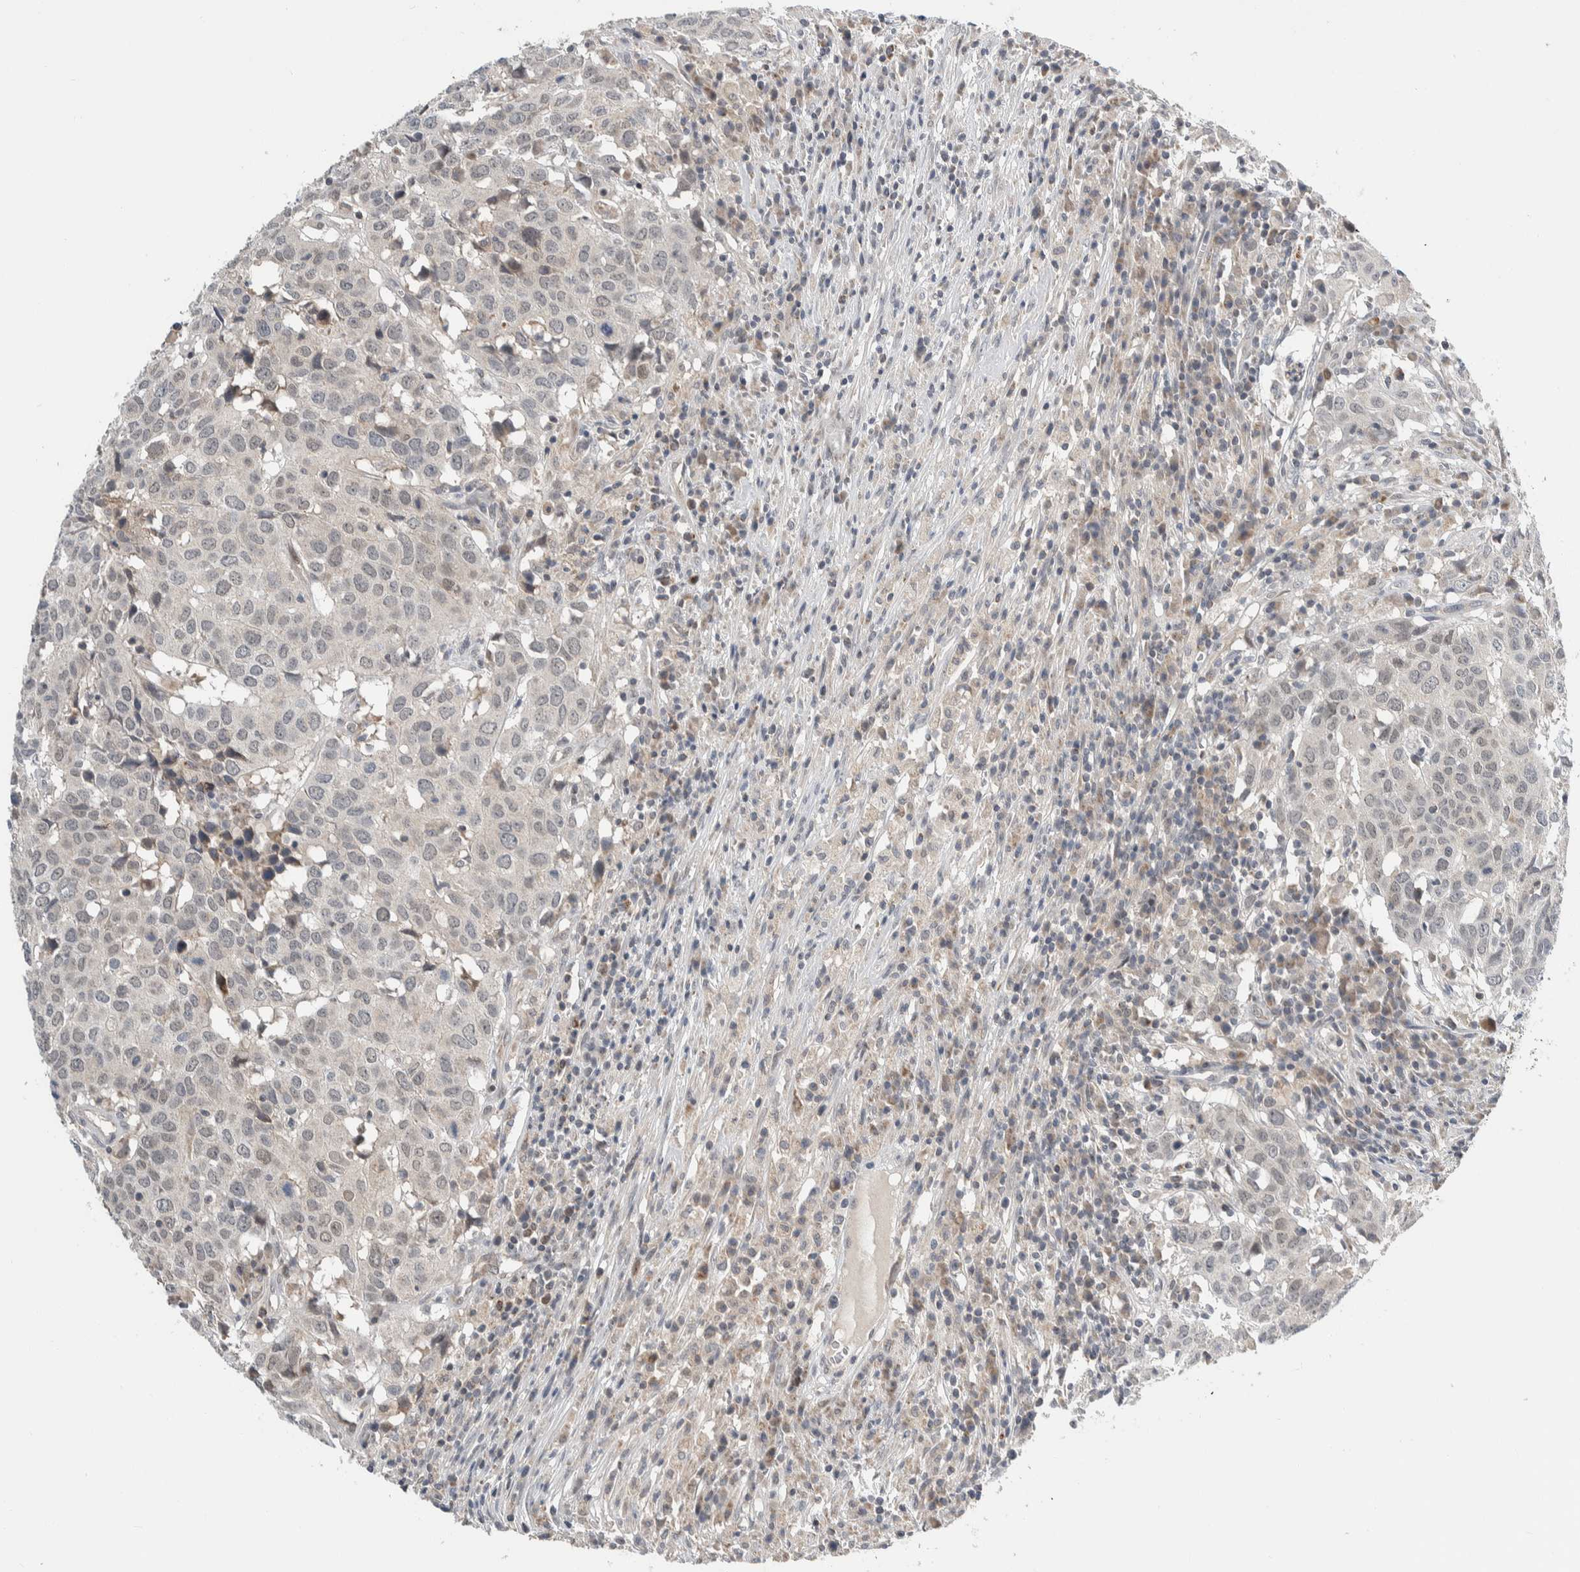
{"staining": {"intensity": "weak", "quantity": "<25%", "location": "cytoplasmic/membranous"}, "tissue": "head and neck cancer", "cell_type": "Tumor cells", "image_type": "cancer", "snomed": [{"axis": "morphology", "description": "Squamous cell carcinoma, NOS"}, {"axis": "topography", "description": "Head-Neck"}], "caption": "Micrograph shows no protein positivity in tumor cells of head and neck cancer (squamous cell carcinoma) tissue.", "gene": "SHPK", "patient": {"sex": "male", "age": 66}}